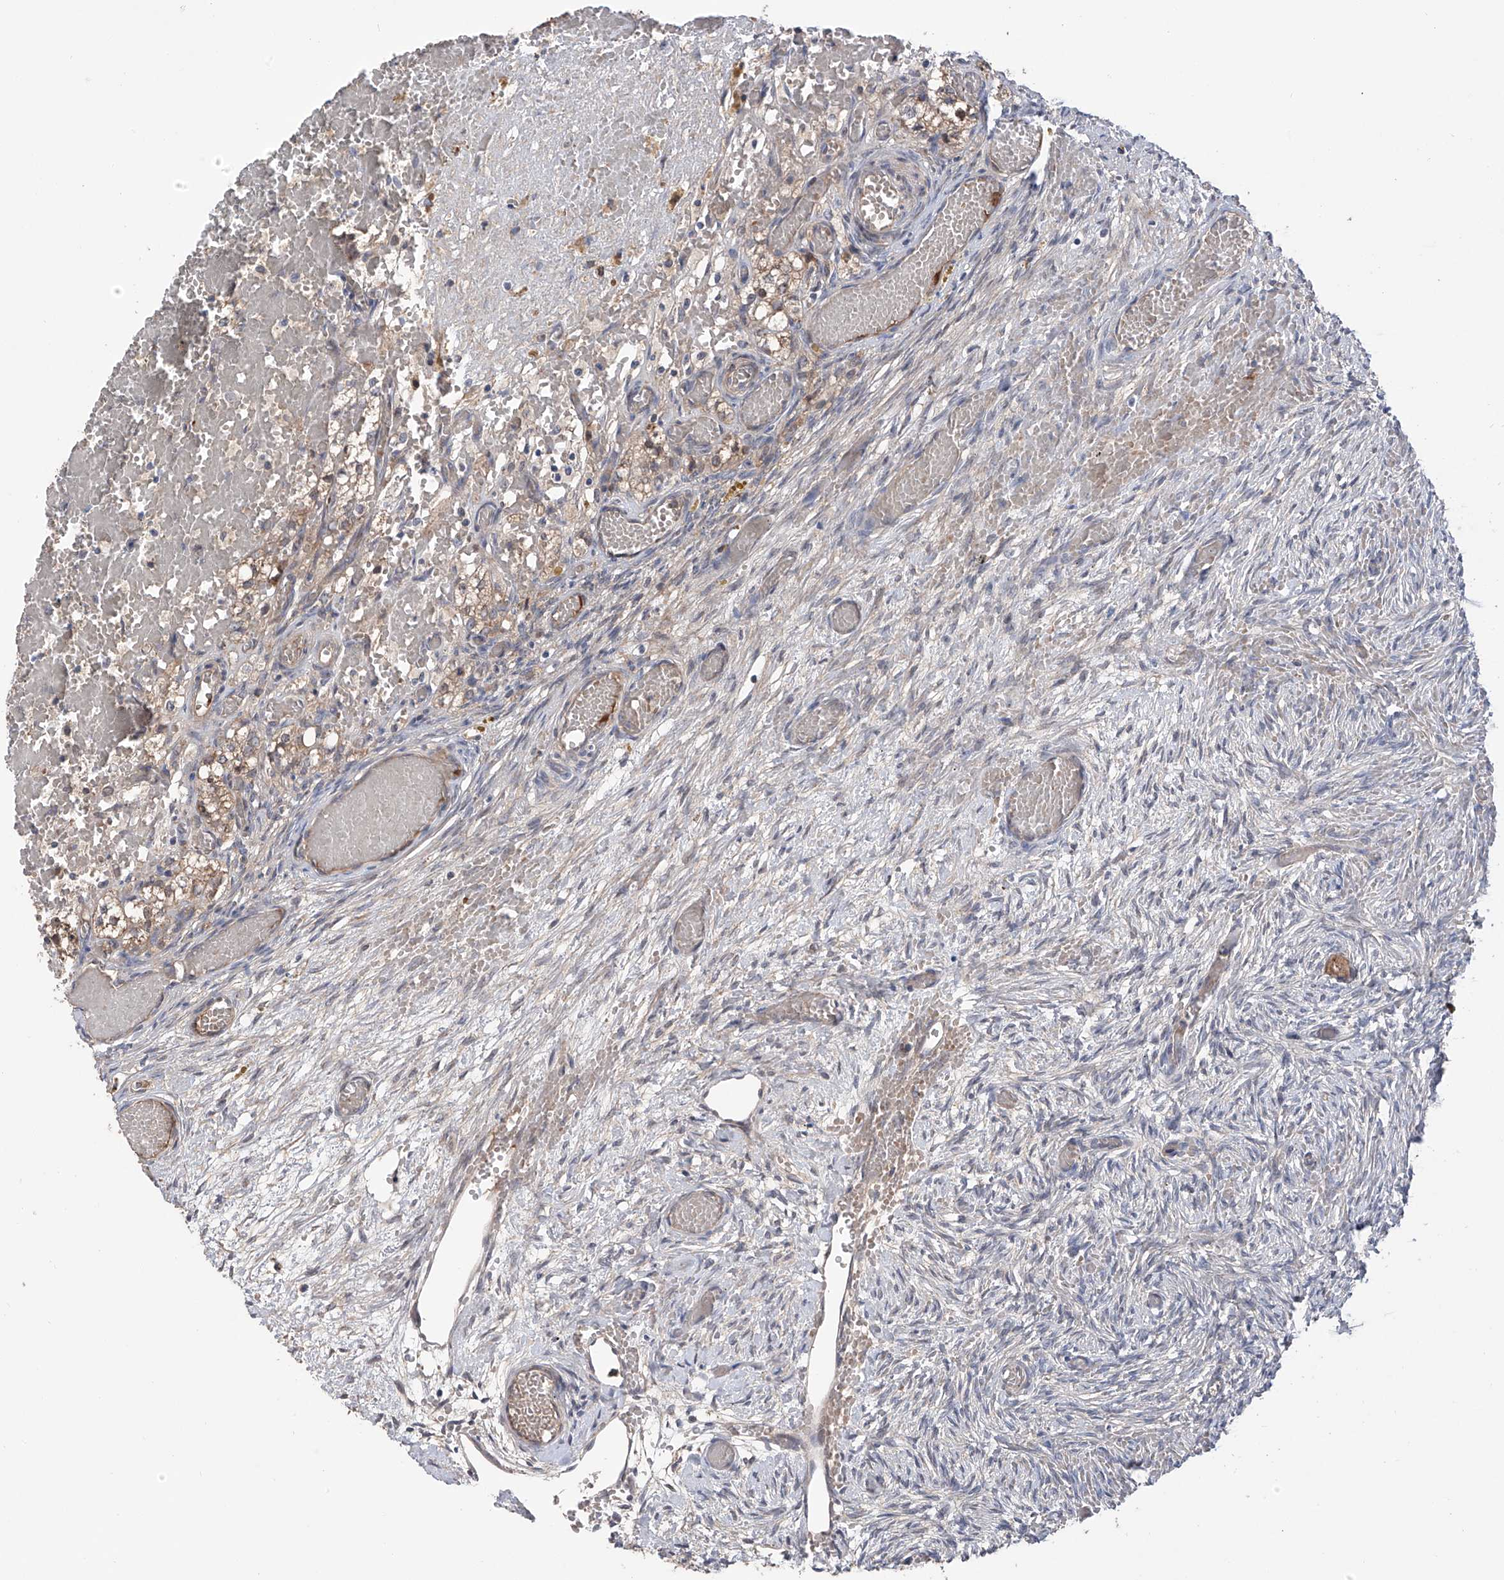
{"staining": {"intensity": "weak", "quantity": "<25%", "location": "cytoplasmic/membranous"}, "tissue": "ovary", "cell_type": "Ovarian stroma cells", "image_type": "normal", "snomed": [{"axis": "morphology", "description": "Adenocarcinoma, NOS"}, {"axis": "topography", "description": "Endometrium"}], "caption": "Human ovary stained for a protein using IHC exhibits no expression in ovarian stroma cells.", "gene": "NUDT17", "patient": {"sex": "female", "age": 32}}